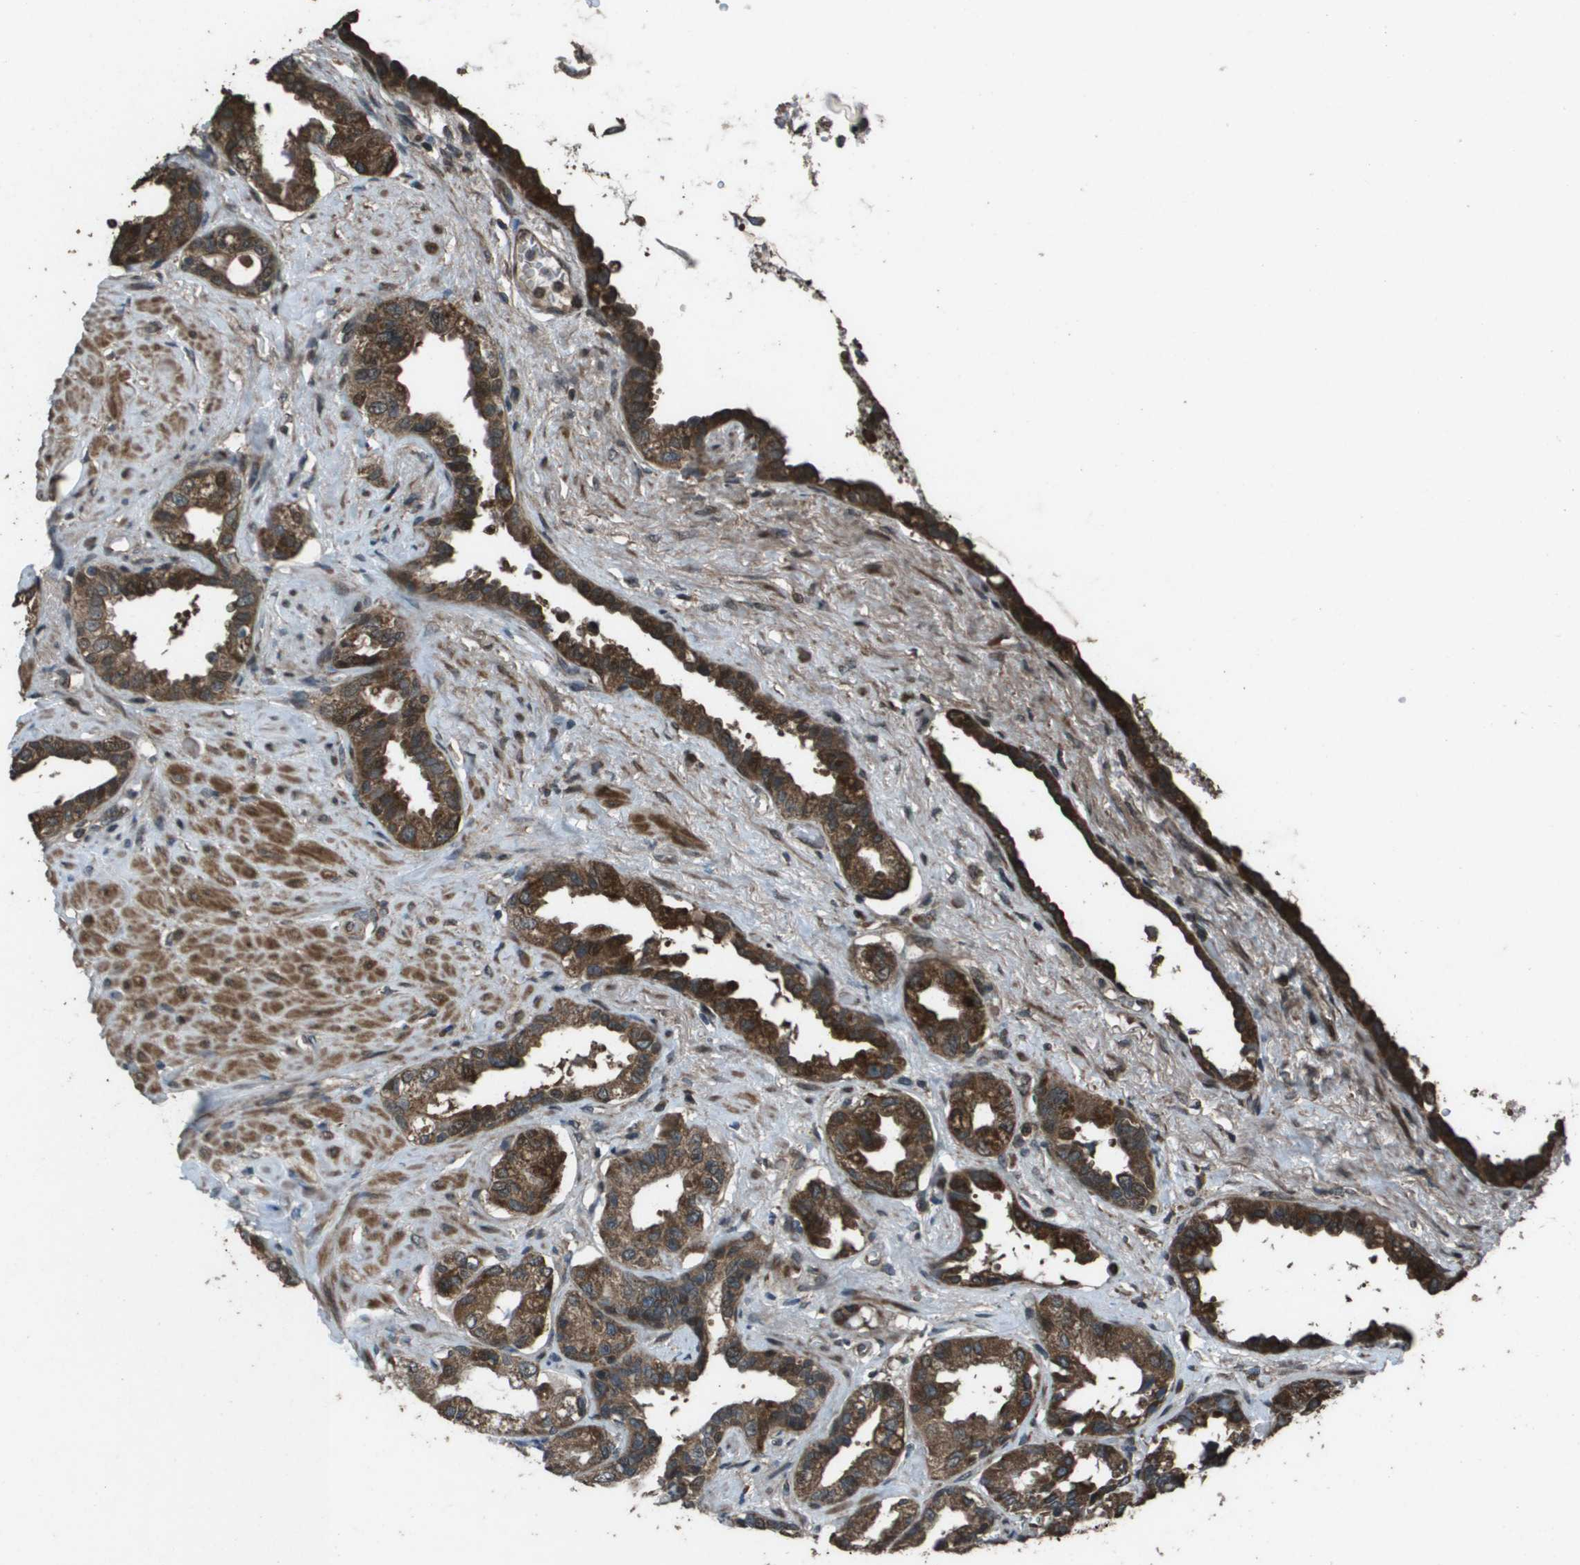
{"staining": {"intensity": "strong", "quantity": ">75%", "location": "cytoplasmic/membranous"}, "tissue": "seminal vesicle", "cell_type": "Glandular cells", "image_type": "normal", "snomed": [{"axis": "morphology", "description": "Normal tissue, NOS"}, {"axis": "topography", "description": "Seminal veicle"}], "caption": "An image of seminal vesicle stained for a protein displays strong cytoplasmic/membranous brown staining in glandular cells. The staining is performed using DAB (3,3'-diaminobenzidine) brown chromogen to label protein expression. The nuclei are counter-stained blue using hematoxylin.", "gene": "FIG4", "patient": {"sex": "male", "age": 61}}